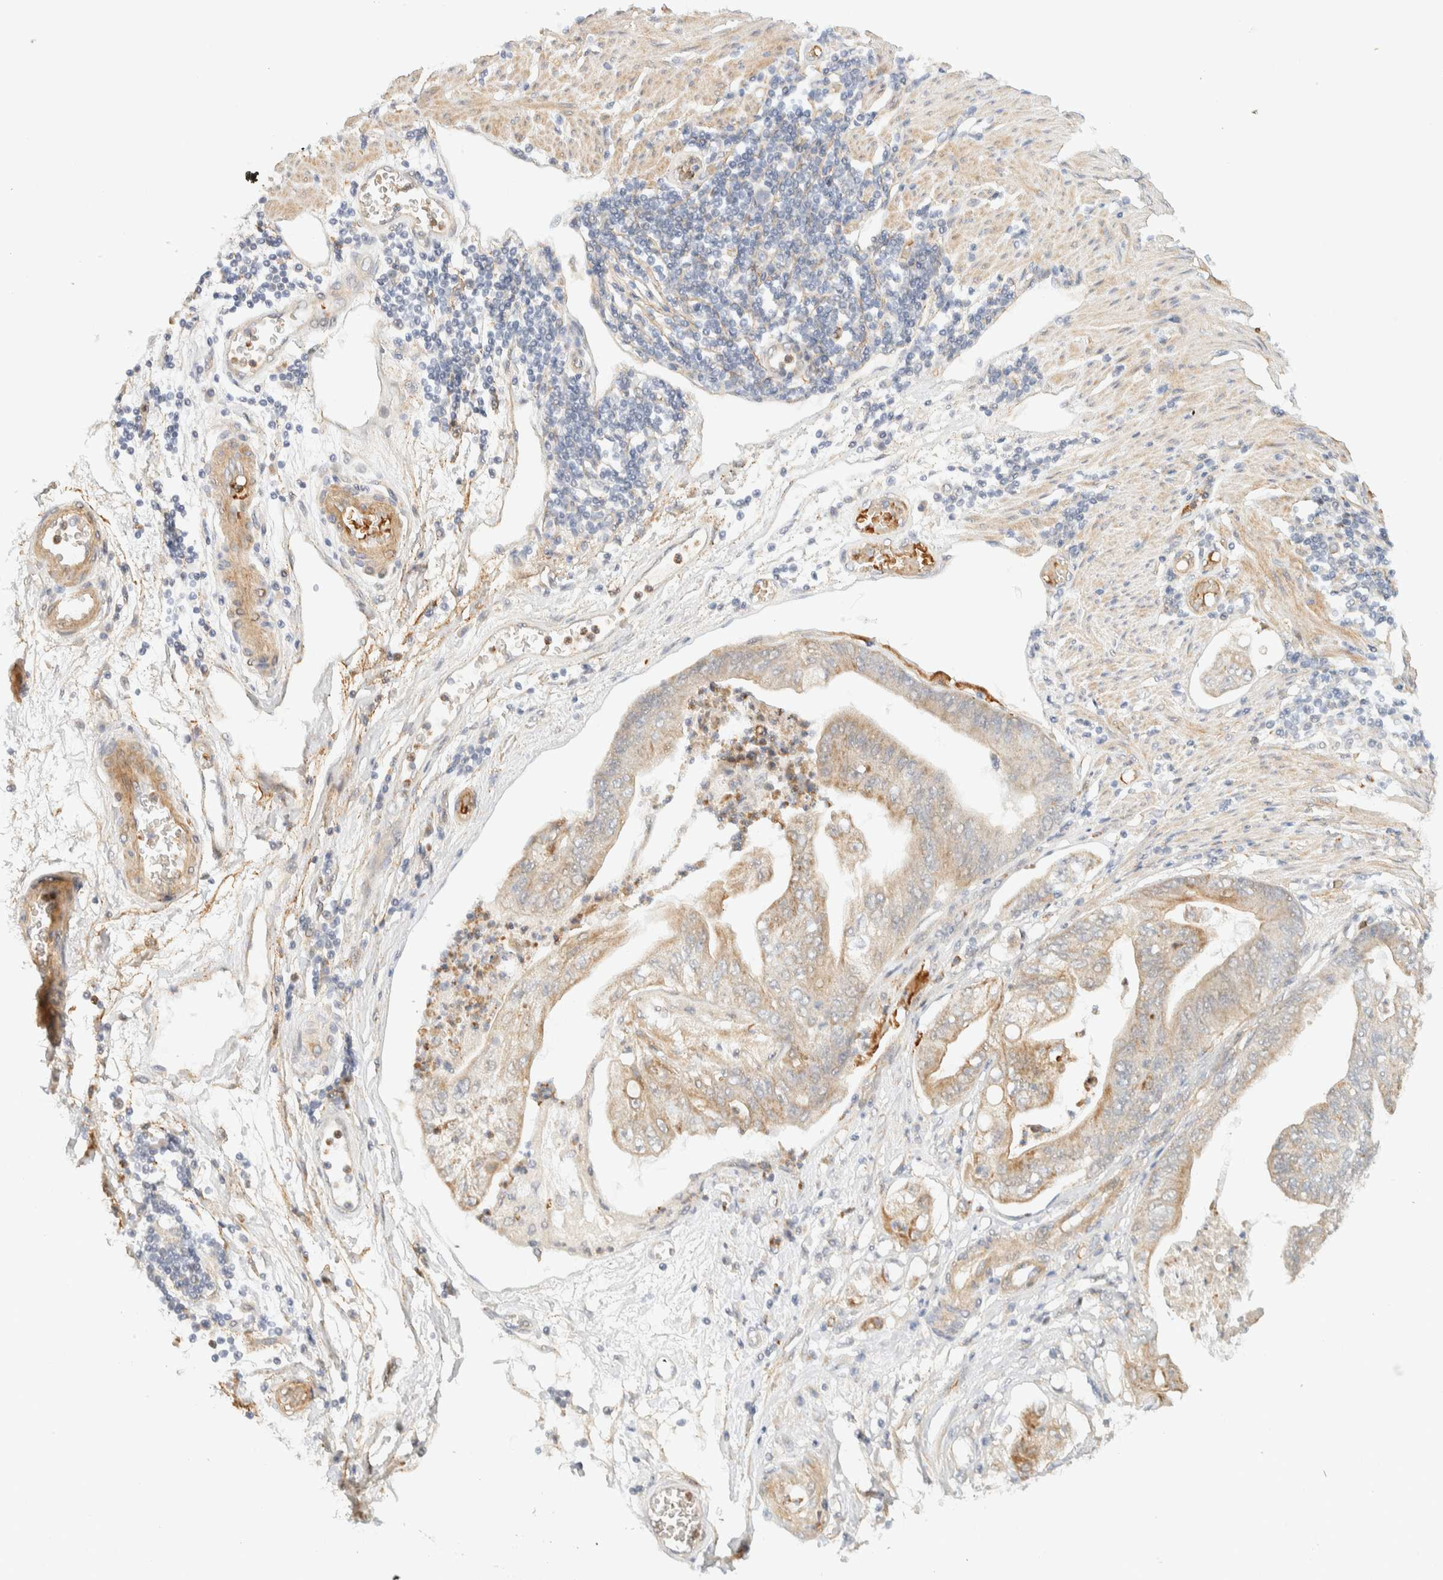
{"staining": {"intensity": "moderate", "quantity": "25%-75%", "location": "cytoplasmic/membranous"}, "tissue": "stomach cancer", "cell_type": "Tumor cells", "image_type": "cancer", "snomed": [{"axis": "morphology", "description": "Adenocarcinoma, NOS"}, {"axis": "topography", "description": "Stomach"}], "caption": "The photomicrograph shows staining of adenocarcinoma (stomach), revealing moderate cytoplasmic/membranous protein expression (brown color) within tumor cells. The staining was performed using DAB (3,3'-diaminobenzidine), with brown indicating positive protein expression. Nuclei are stained blue with hematoxylin.", "gene": "TNK1", "patient": {"sex": "female", "age": 73}}